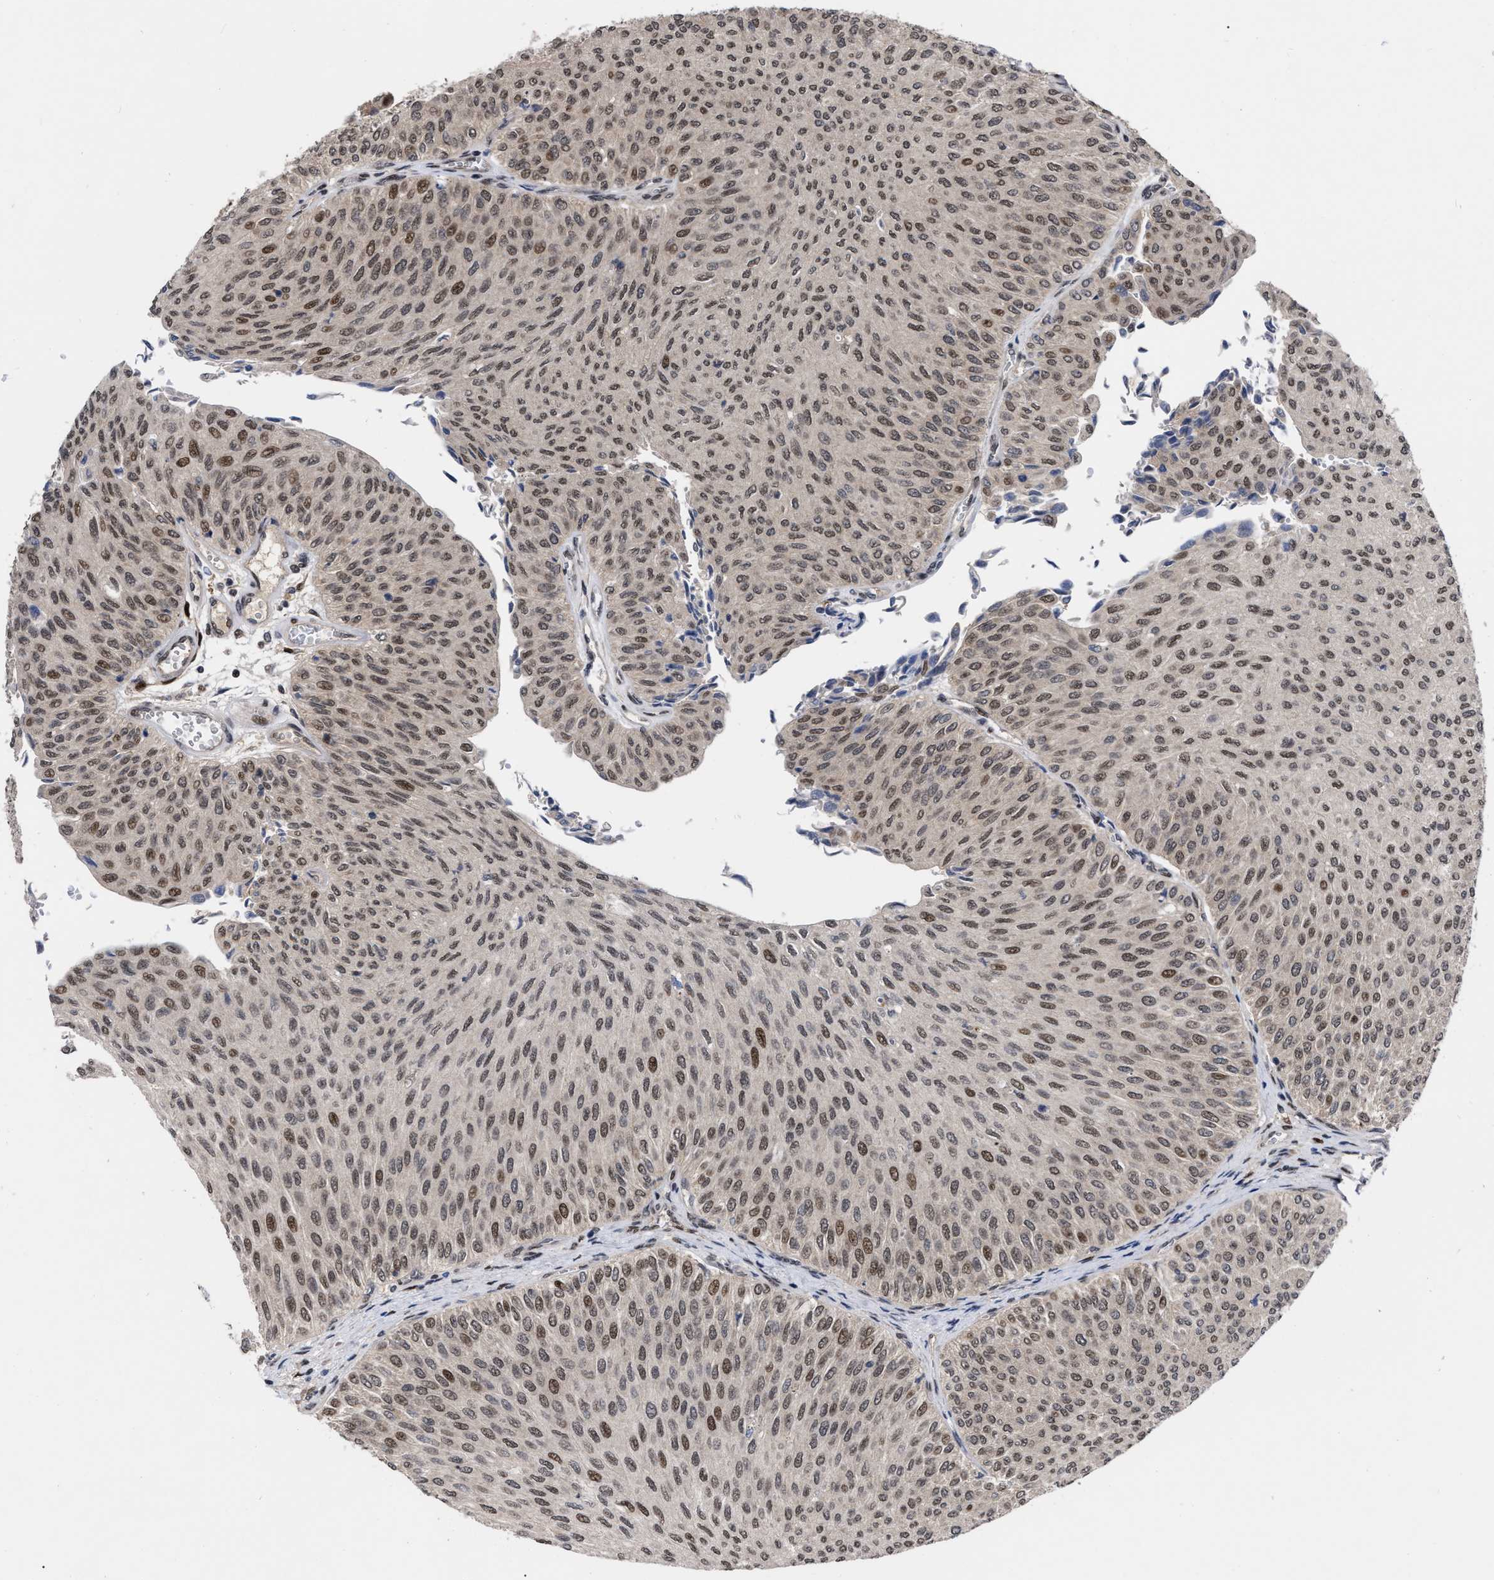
{"staining": {"intensity": "moderate", "quantity": "<25%", "location": "nuclear"}, "tissue": "urothelial cancer", "cell_type": "Tumor cells", "image_type": "cancer", "snomed": [{"axis": "morphology", "description": "Urothelial carcinoma, Low grade"}, {"axis": "topography", "description": "Urinary bladder"}], "caption": "Brown immunohistochemical staining in urothelial carcinoma (low-grade) exhibits moderate nuclear positivity in about <25% of tumor cells.", "gene": "MDM4", "patient": {"sex": "male", "age": 78}}